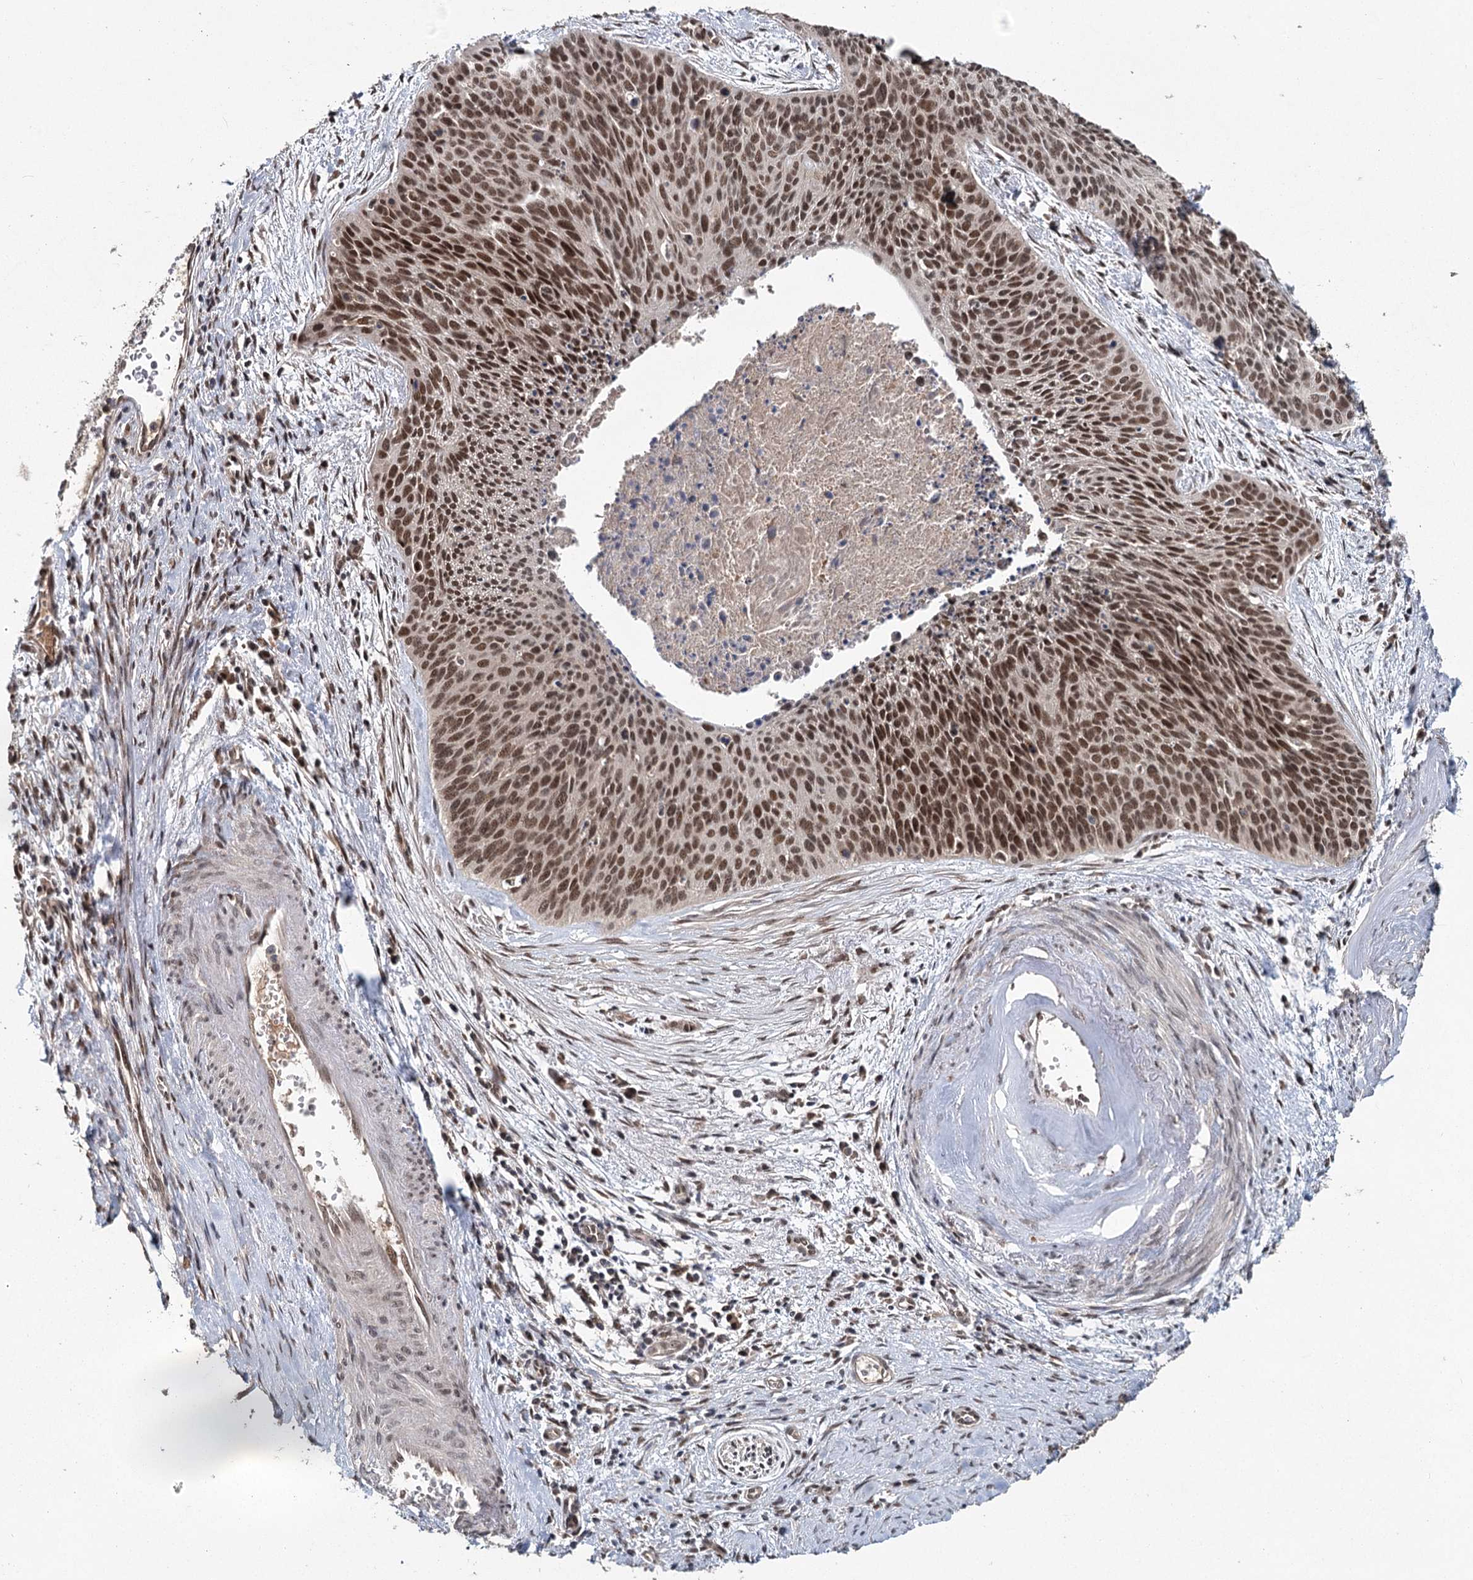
{"staining": {"intensity": "moderate", "quantity": ">75%", "location": "nuclear"}, "tissue": "cervical cancer", "cell_type": "Tumor cells", "image_type": "cancer", "snomed": [{"axis": "morphology", "description": "Squamous cell carcinoma, NOS"}, {"axis": "topography", "description": "Cervix"}], "caption": "Protein staining reveals moderate nuclear positivity in about >75% of tumor cells in squamous cell carcinoma (cervical).", "gene": "MYG1", "patient": {"sex": "female", "age": 55}}